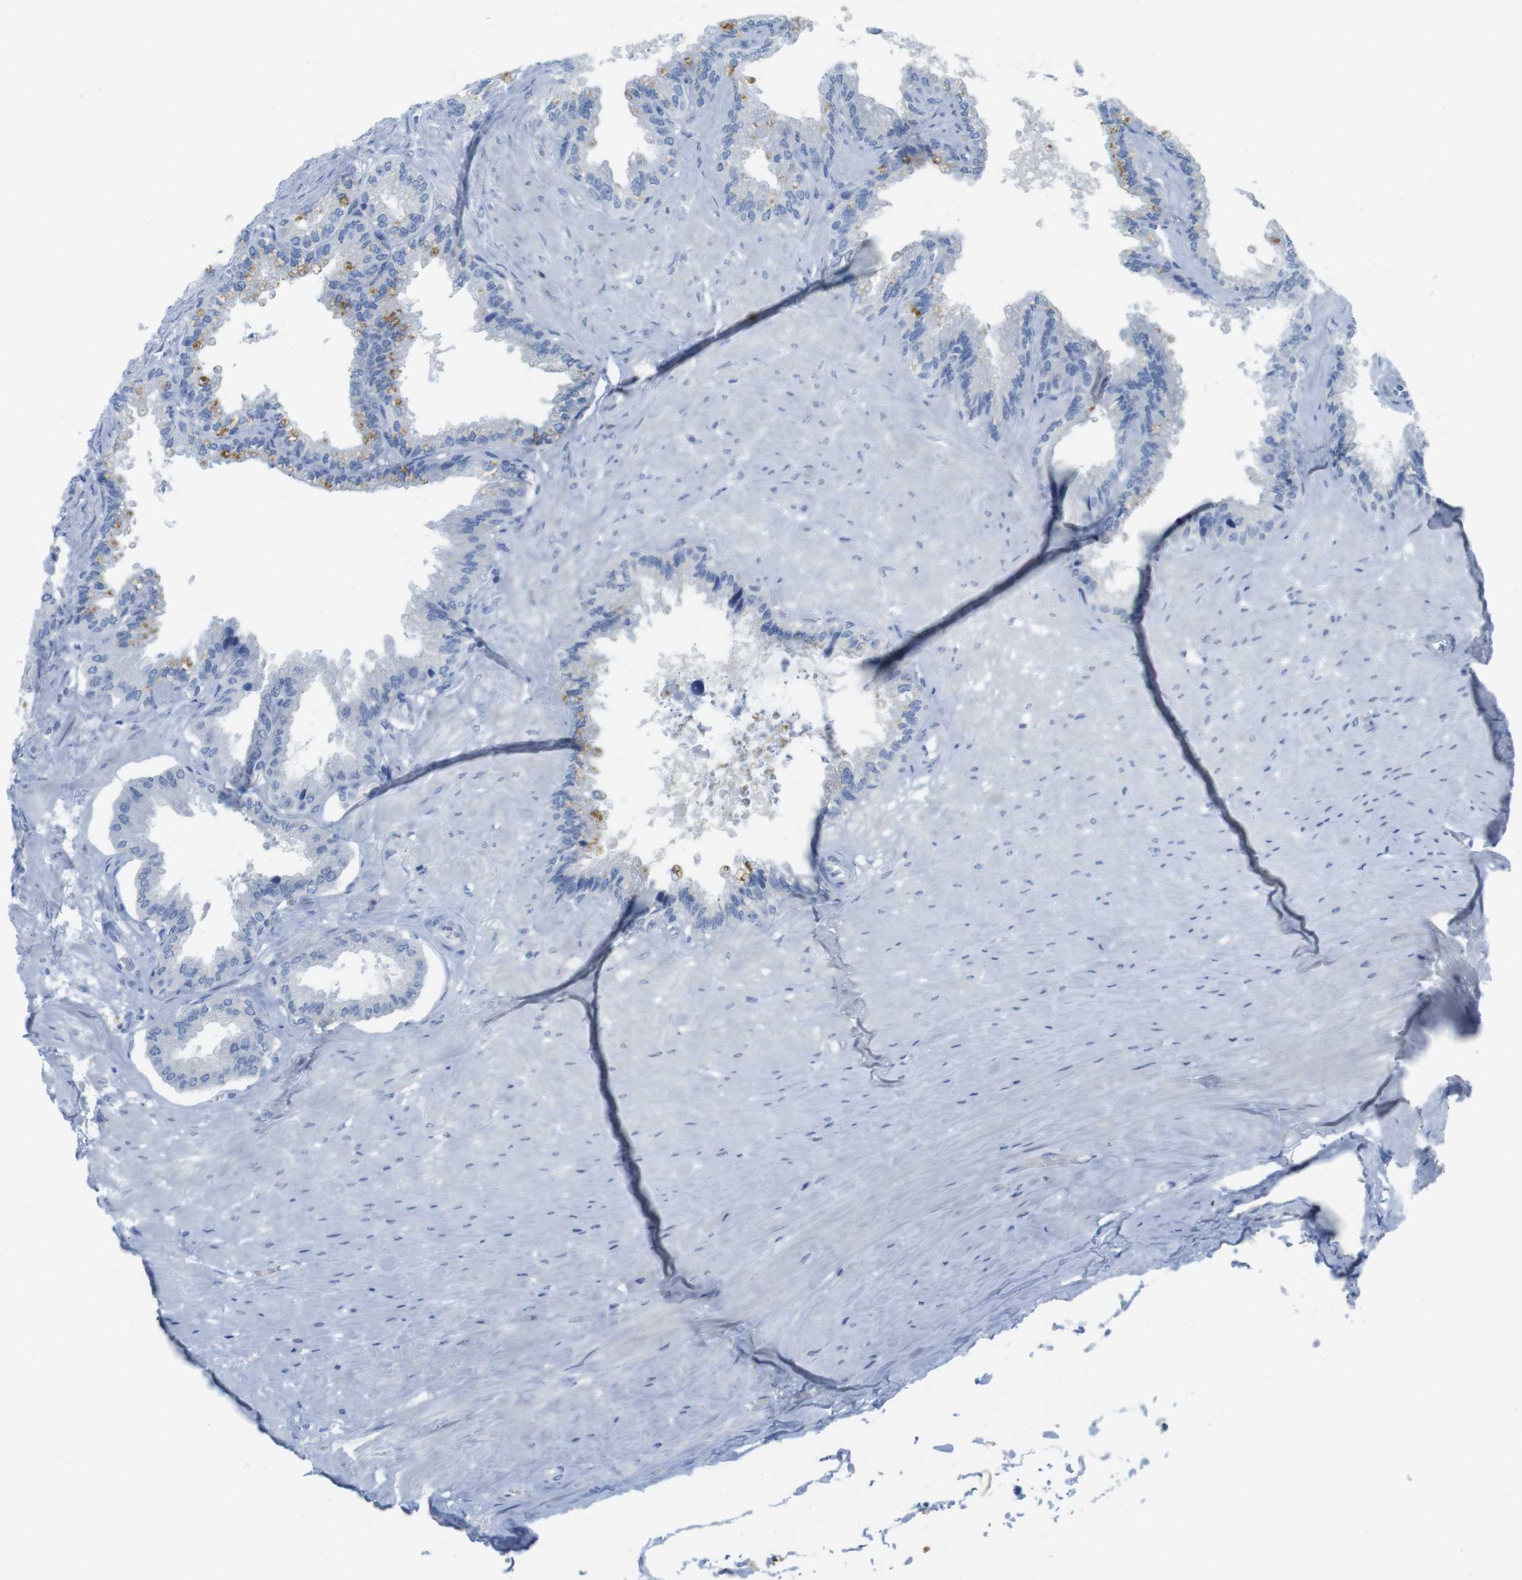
{"staining": {"intensity": "moderate", "quantity": "<25%", "location": "cytoplasmic/membranous"}, "tissue": "seminal vesicle", "cell_type": "Glandular cells", "image_type": "normal", "snomed": [{"axis": "morphology", "description": "Normal tissue, NOS"}, {"axis": "topography", "description": "Seminal veicle"}], "caption": "An IHC image of normal tissue is shown. Protein staining in brown labels moderate cytoplasmic/membranous positivity in seminal vesicle within glandular cells. The protein of interest is shown in brown color, while the nuclei are stained blue.", "gene": "CD5", "patient": {"sex": "male", "age": 46}}